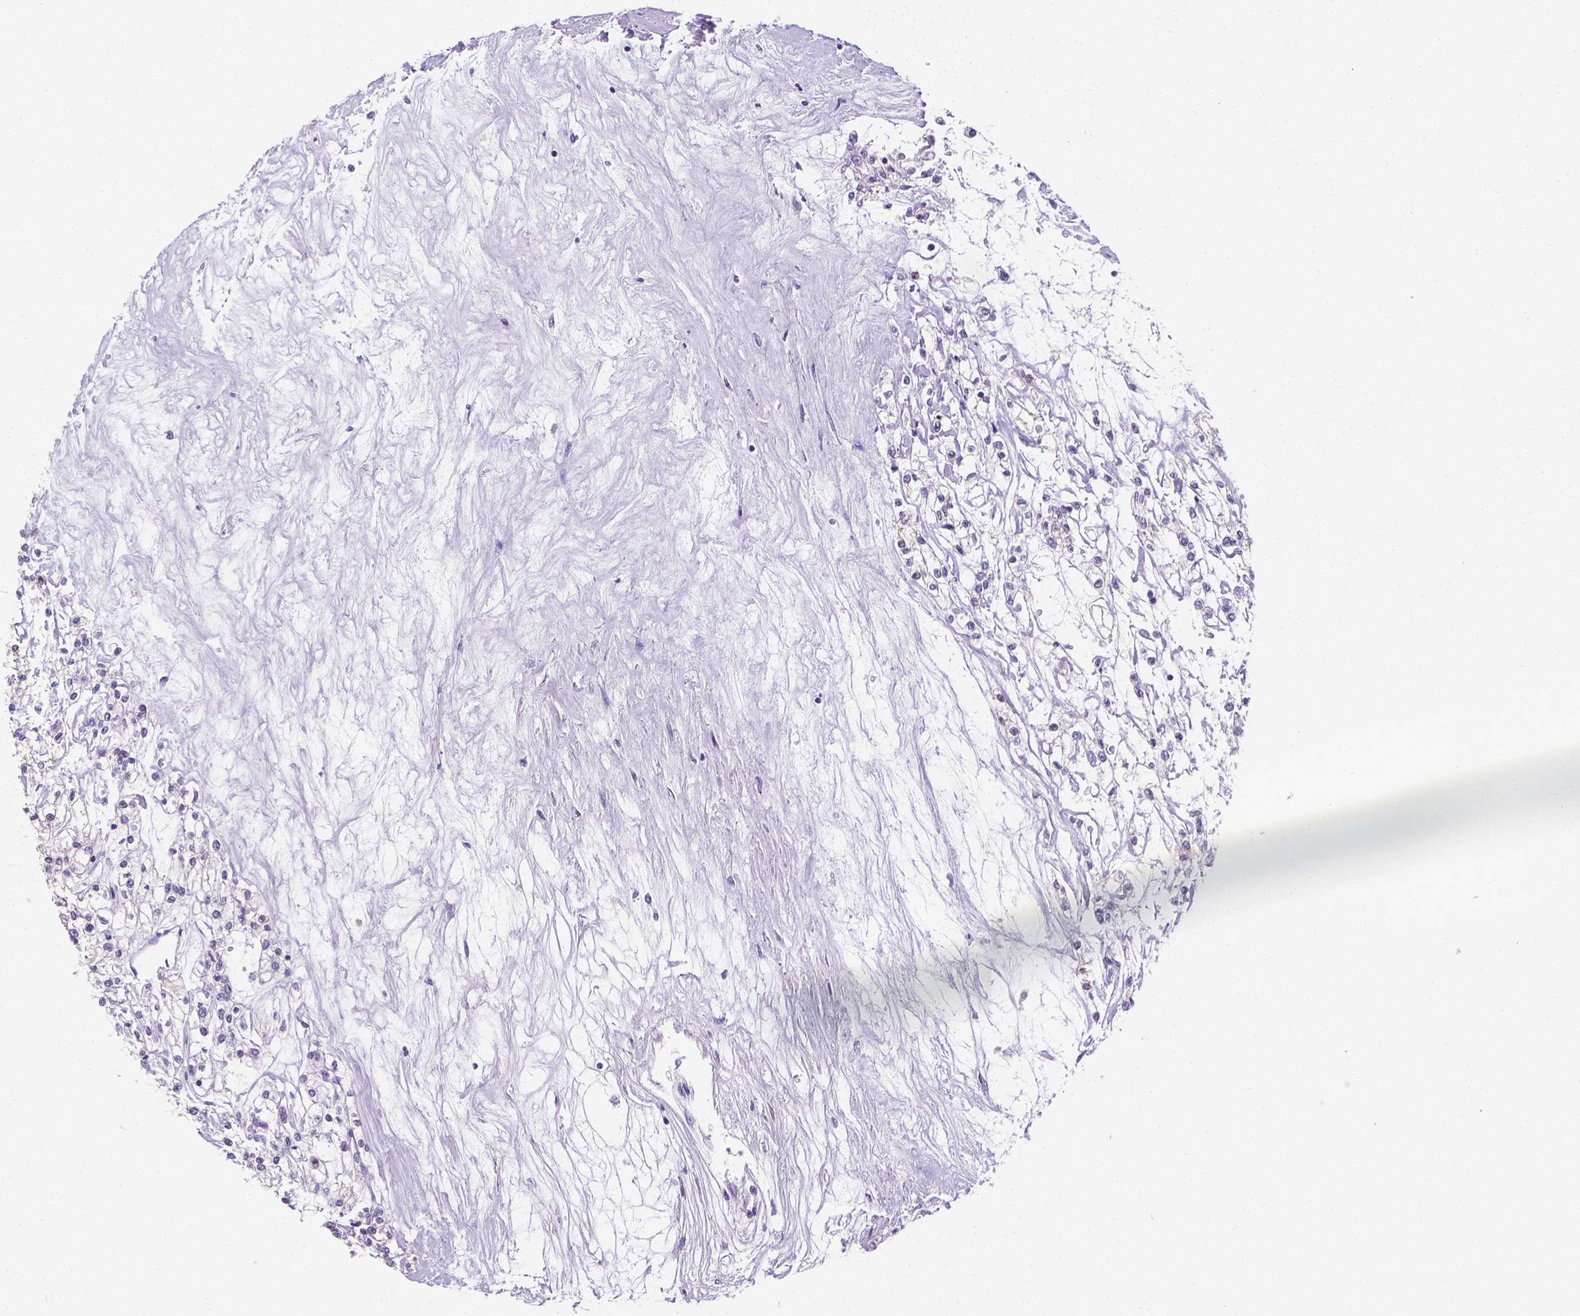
{"staining": {"intensity": "negative", "quantity": "none", "location": "none"}, "tissue": "renal cancer", "cell_type": "Tumor cells", "image_type": "cancer", "snomed": [{"axis": "morphology", "description": "Adenocarcinoma, NOS"}, {"axis": "topography", "description": "Kidney"}], "caption": "Renal cancer (adenocarcinoma) was stained to show a protein in brown. There is no significant positivity in tumor cells.", "gene": "SGTB", "patient": {"sex": "female", "age": 59}}